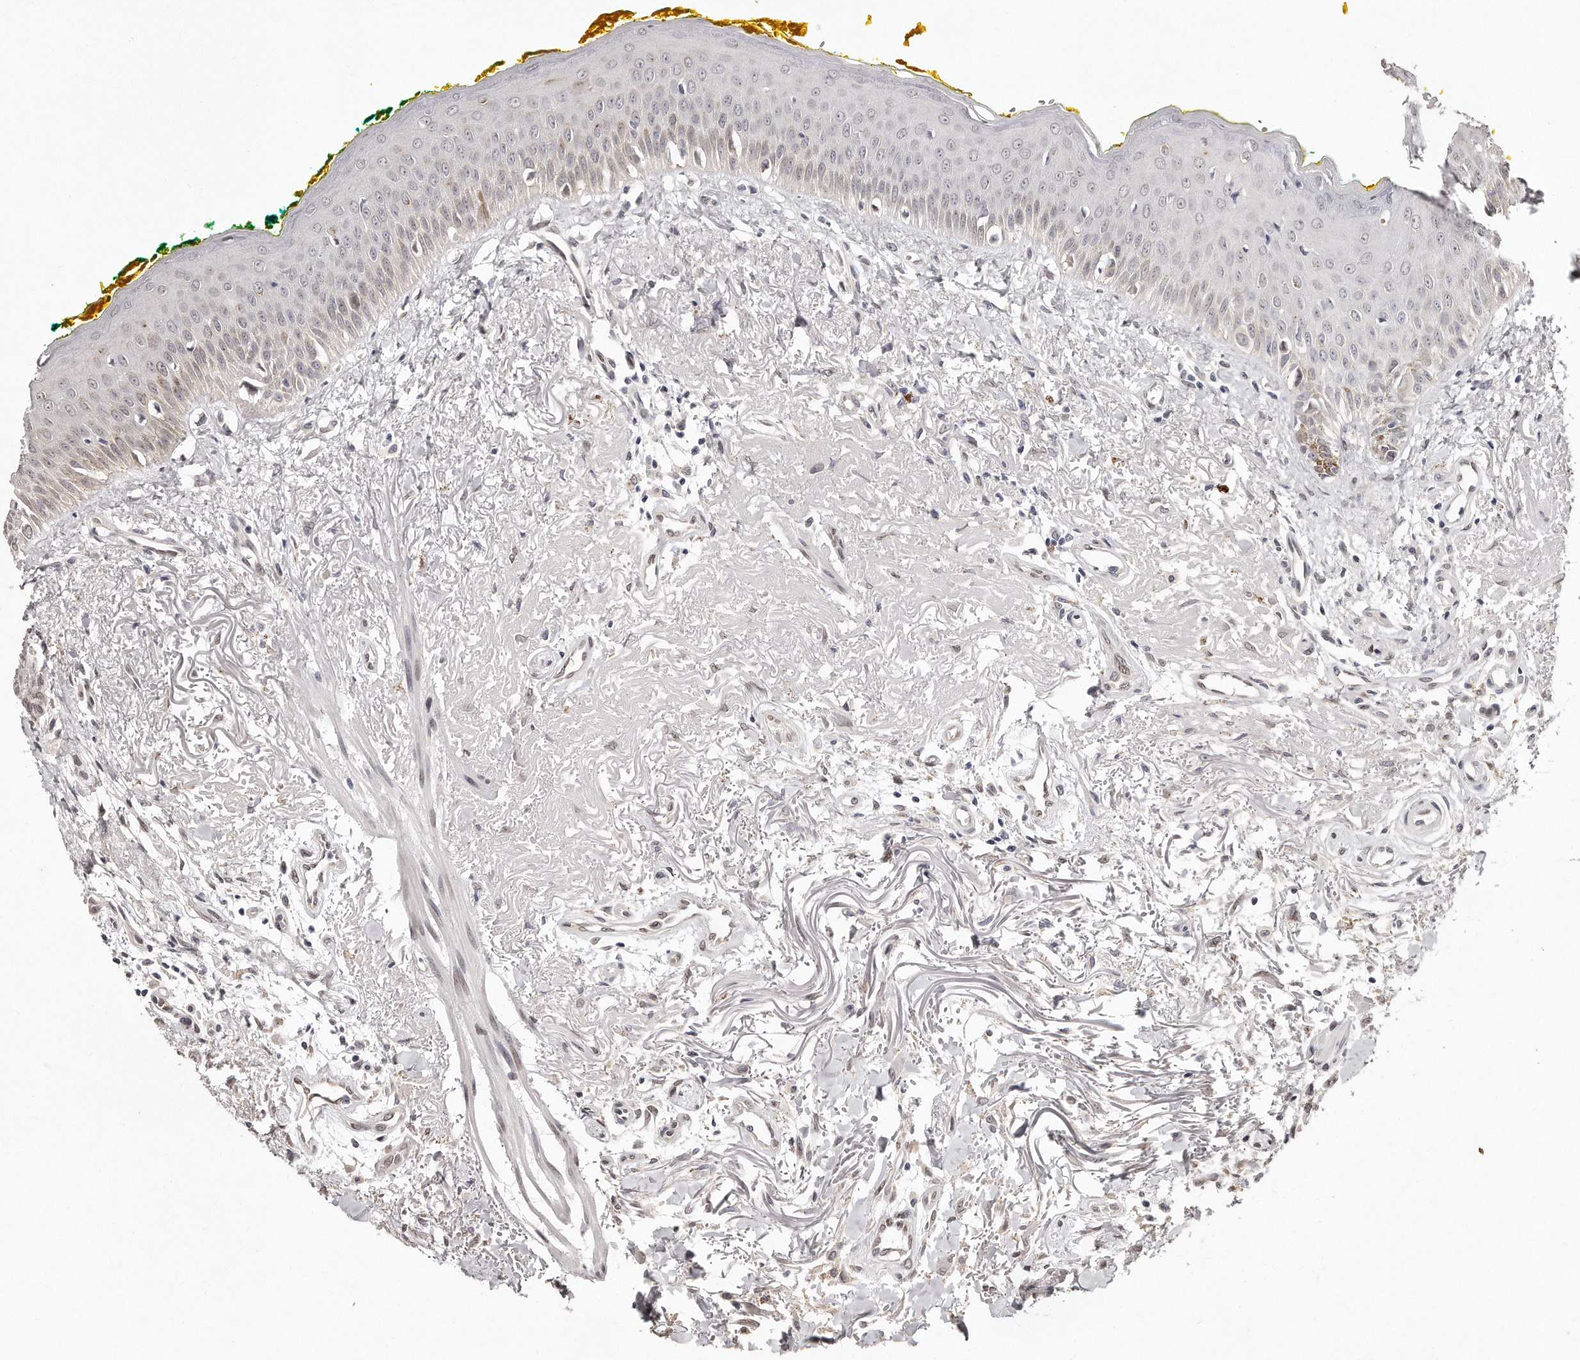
{"staining": {"intensity": "weak", "quantity": "25%-75%", "location": "cytoplasmic/membranous,nuclear"}, "tissue": "oral mucosa", "cell_type": "Squamous epithelial cells", "image_type": "normal", "snomed": [{"axis": "morphology", "description": "Normal tissue, NOS"}, {"axis": "topography", "description": "Oral tissue"}], "caption": "A brown stain shows weak cytoplasmic/membranous,nuclear expression of a protein in squamous epithelial cells of benign human oral mucosa. (Brightfield microscopy of DAB IHC at high magnification).", "gene": "HASPIN", "patient": {"sex": "female", "age": 70}}